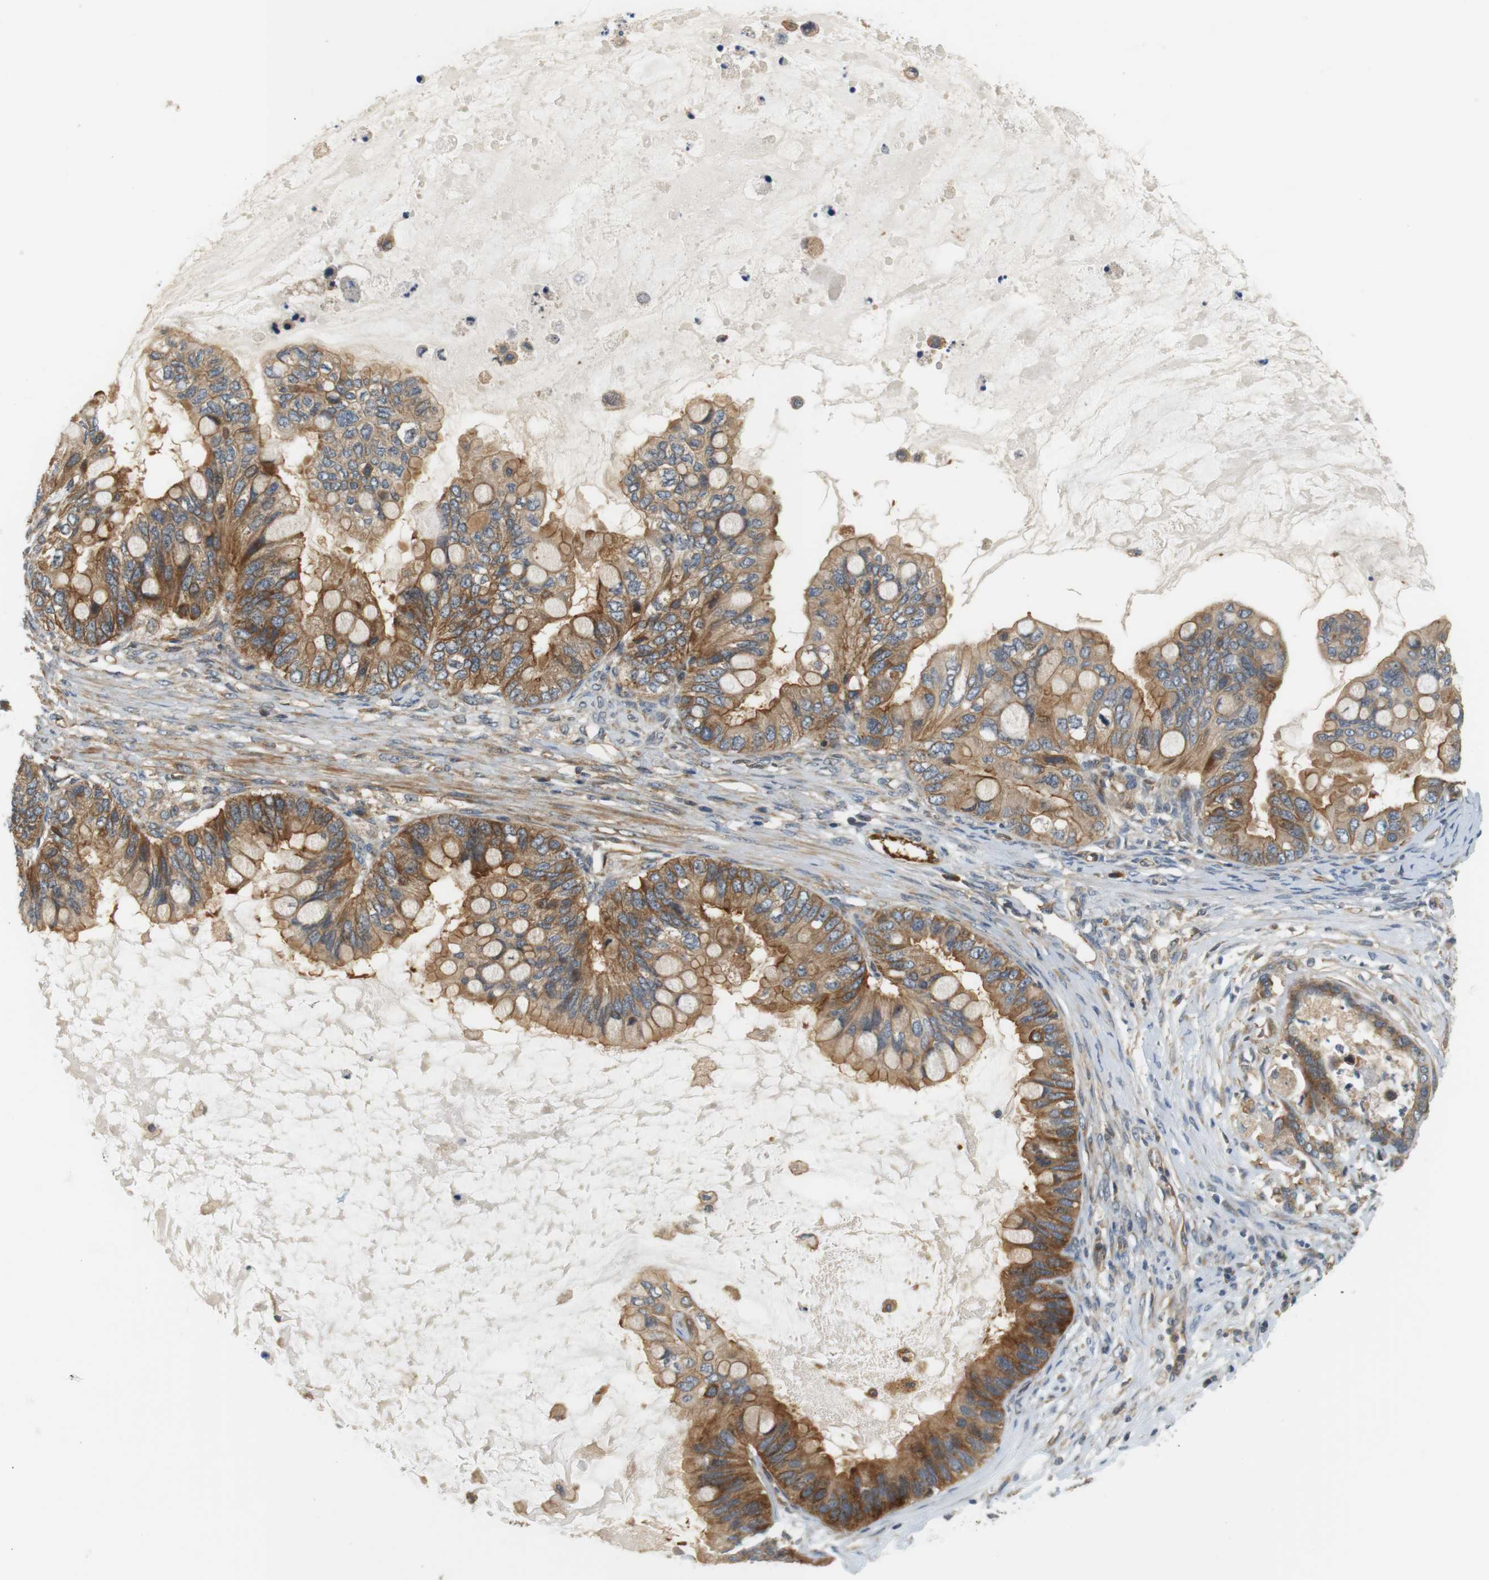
{"staining": {"intensity": "moderate", "quantity": ">75%", "location": "cytoplasmic/membranous"}, "tissue": "ovarian cancer", "cell_type": "Tumor cells", "image_type": "cancer", "snomed": [{"axis": "morphology", "description": "Cystadenocarcinoma, mucinous, NOS"}, {"axis": "topography", "description": "Ovary"}], "caption": "Immunohistochemical staining of ovarian mucinous cystadenocarcinoma exhibits moderate cytoplasmic/membranous protein expression in about >75% of tumor cells.", "gene": "SH3GLB1", "patient": {"sex": "female", "age": 80}}